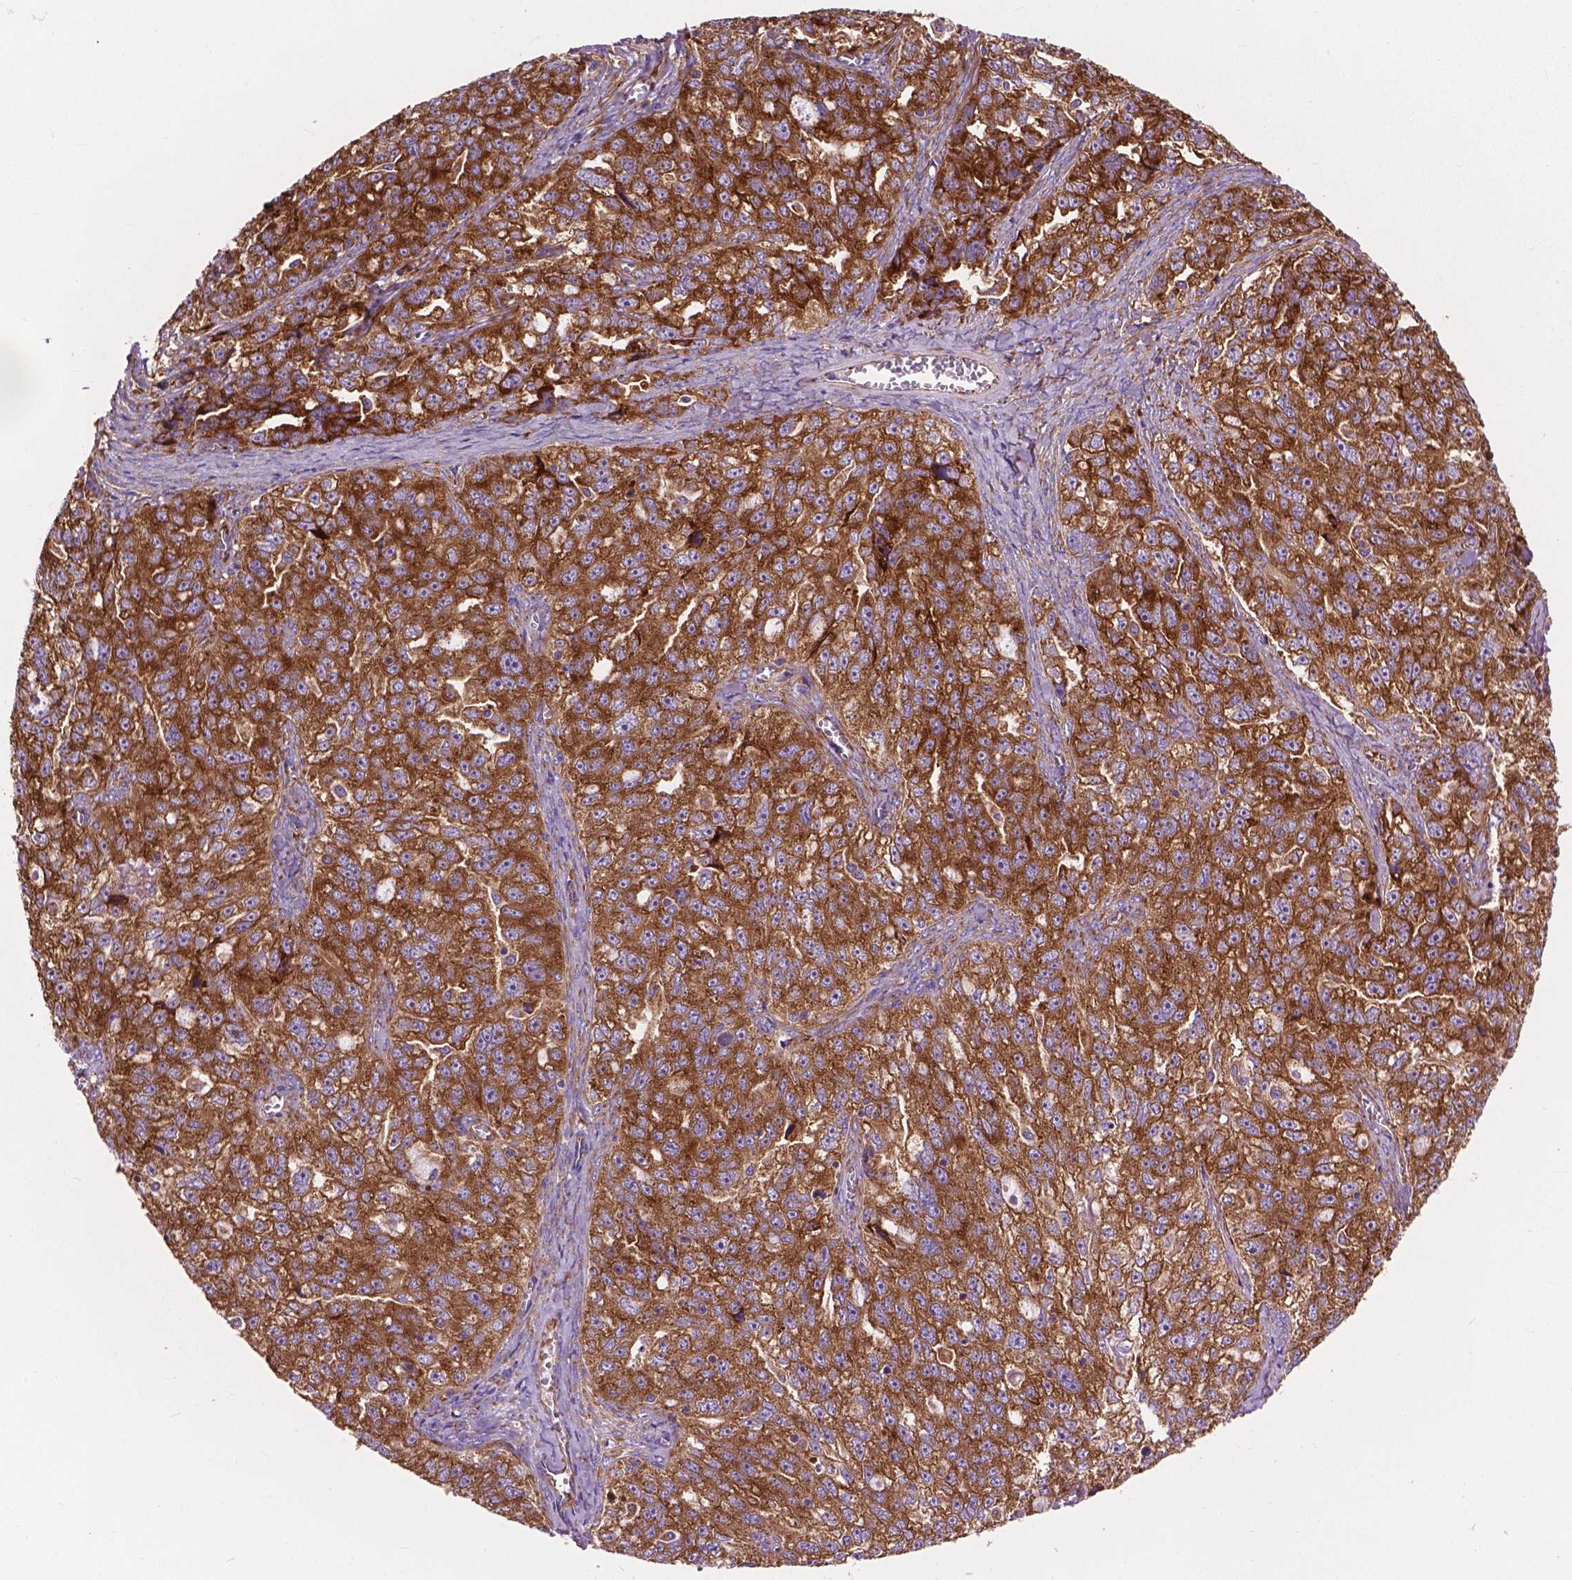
{"staining": {"intensity": "strong", "quantity": ">75%", "location": "cytoplasmic/membranous"}, "tissue": "ovarian cancer", "cell_type": "Tumor cells", "image_type": "cancer", "snomed": [{"axis": "morphology", "description": "Cystadenocarcinoma, serous, NOS"}, {"axis": "topography", "description": "Ovary"}], "caption": "Brown immunohistochemical staining in human ovarian serous cystadenocarcinoma demonstrates strong cytoplasmic/membranous staining in about >75% of tumor cells.", "gene": "RPL37A", "patient": {"sex": "female", "age": 51}}